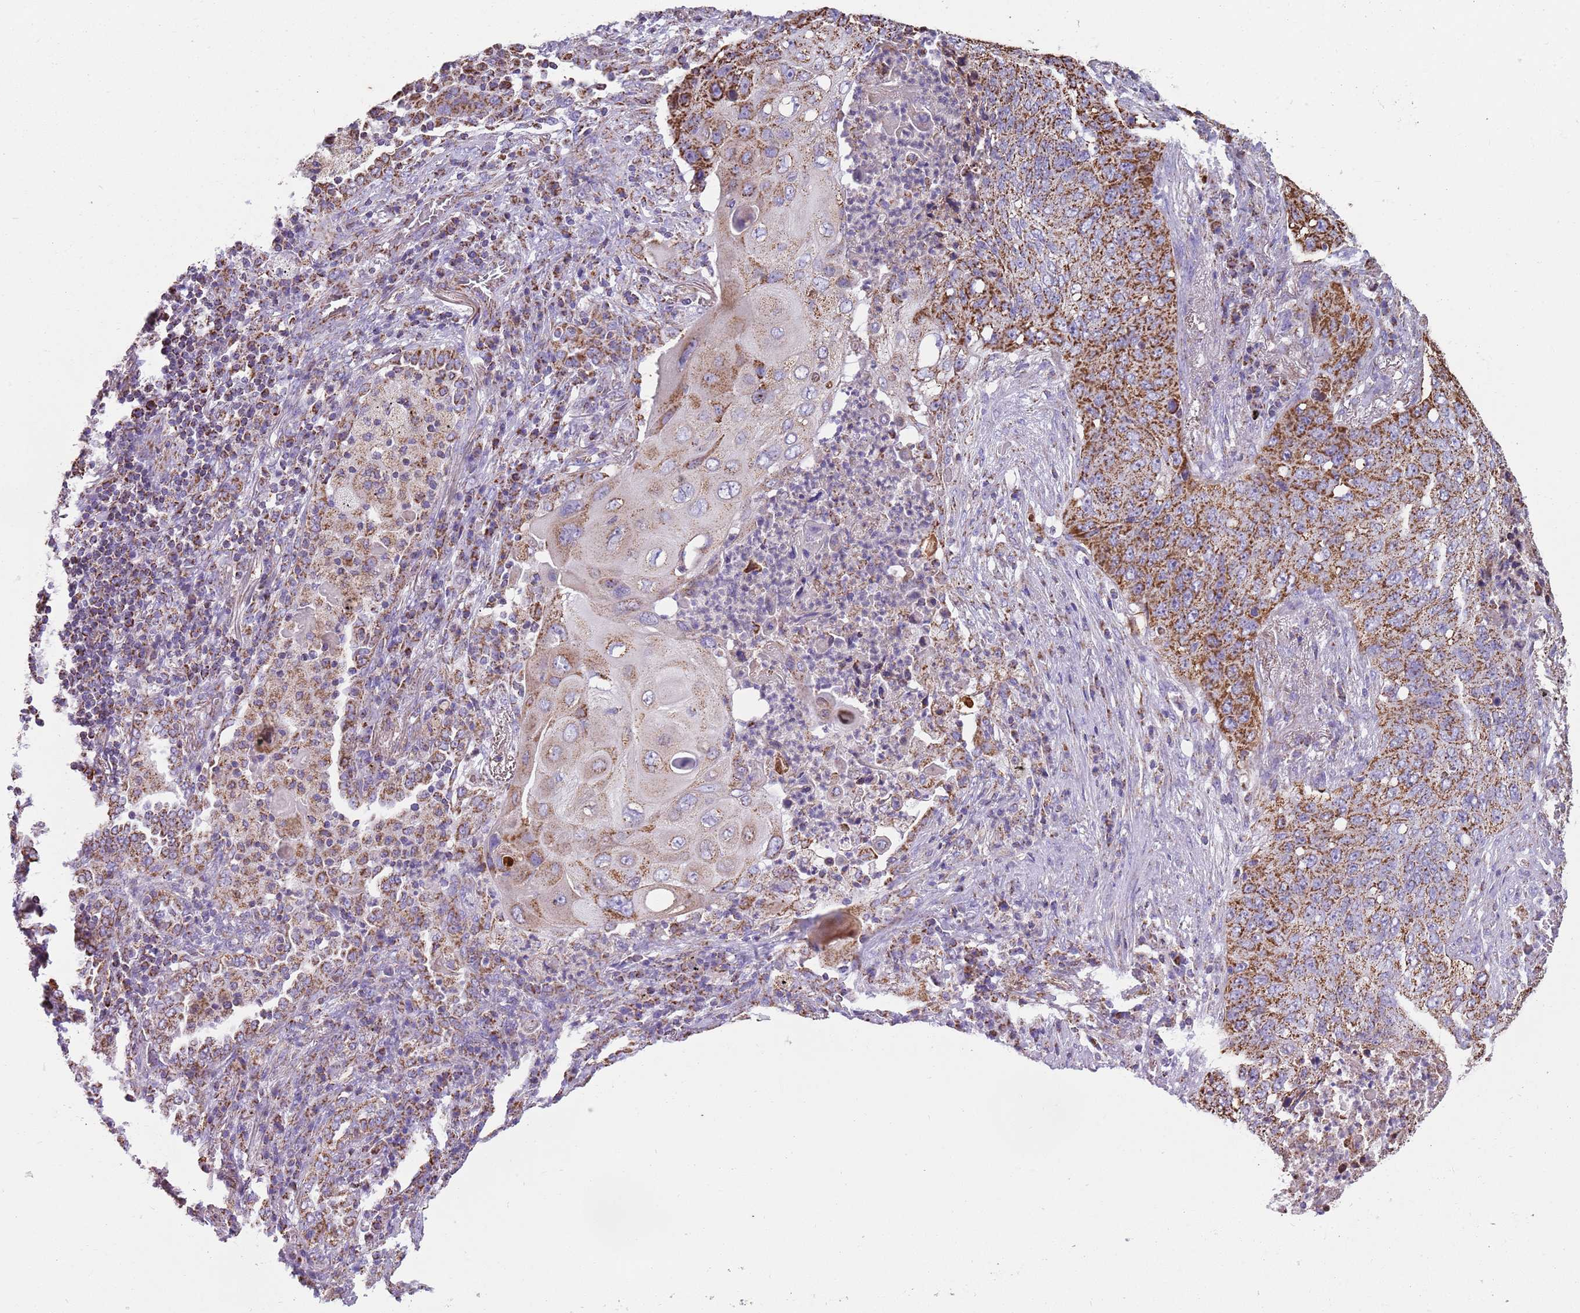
{"staining": {"intensity": "strong", "quantity": ">75%", "location": "cytoplasmic/membranous"}, "tissue": "lung cancer", "cell_type": "Tumor cells", "image_type": "cancer", "snomed": [{"axis": "morphology", "description": "Squamous cell carcinoma, NOS"}, {"axis": "topography", "description": "Lung"}], "caption": "A micrograph of human squamous cell carcinoma (lung) stained for a protein reveals strong cytoplasmic/membranous brown staining in tumor cells.", "gene": "TTLL1", "patient": {"sex": "female", "age": 63}}